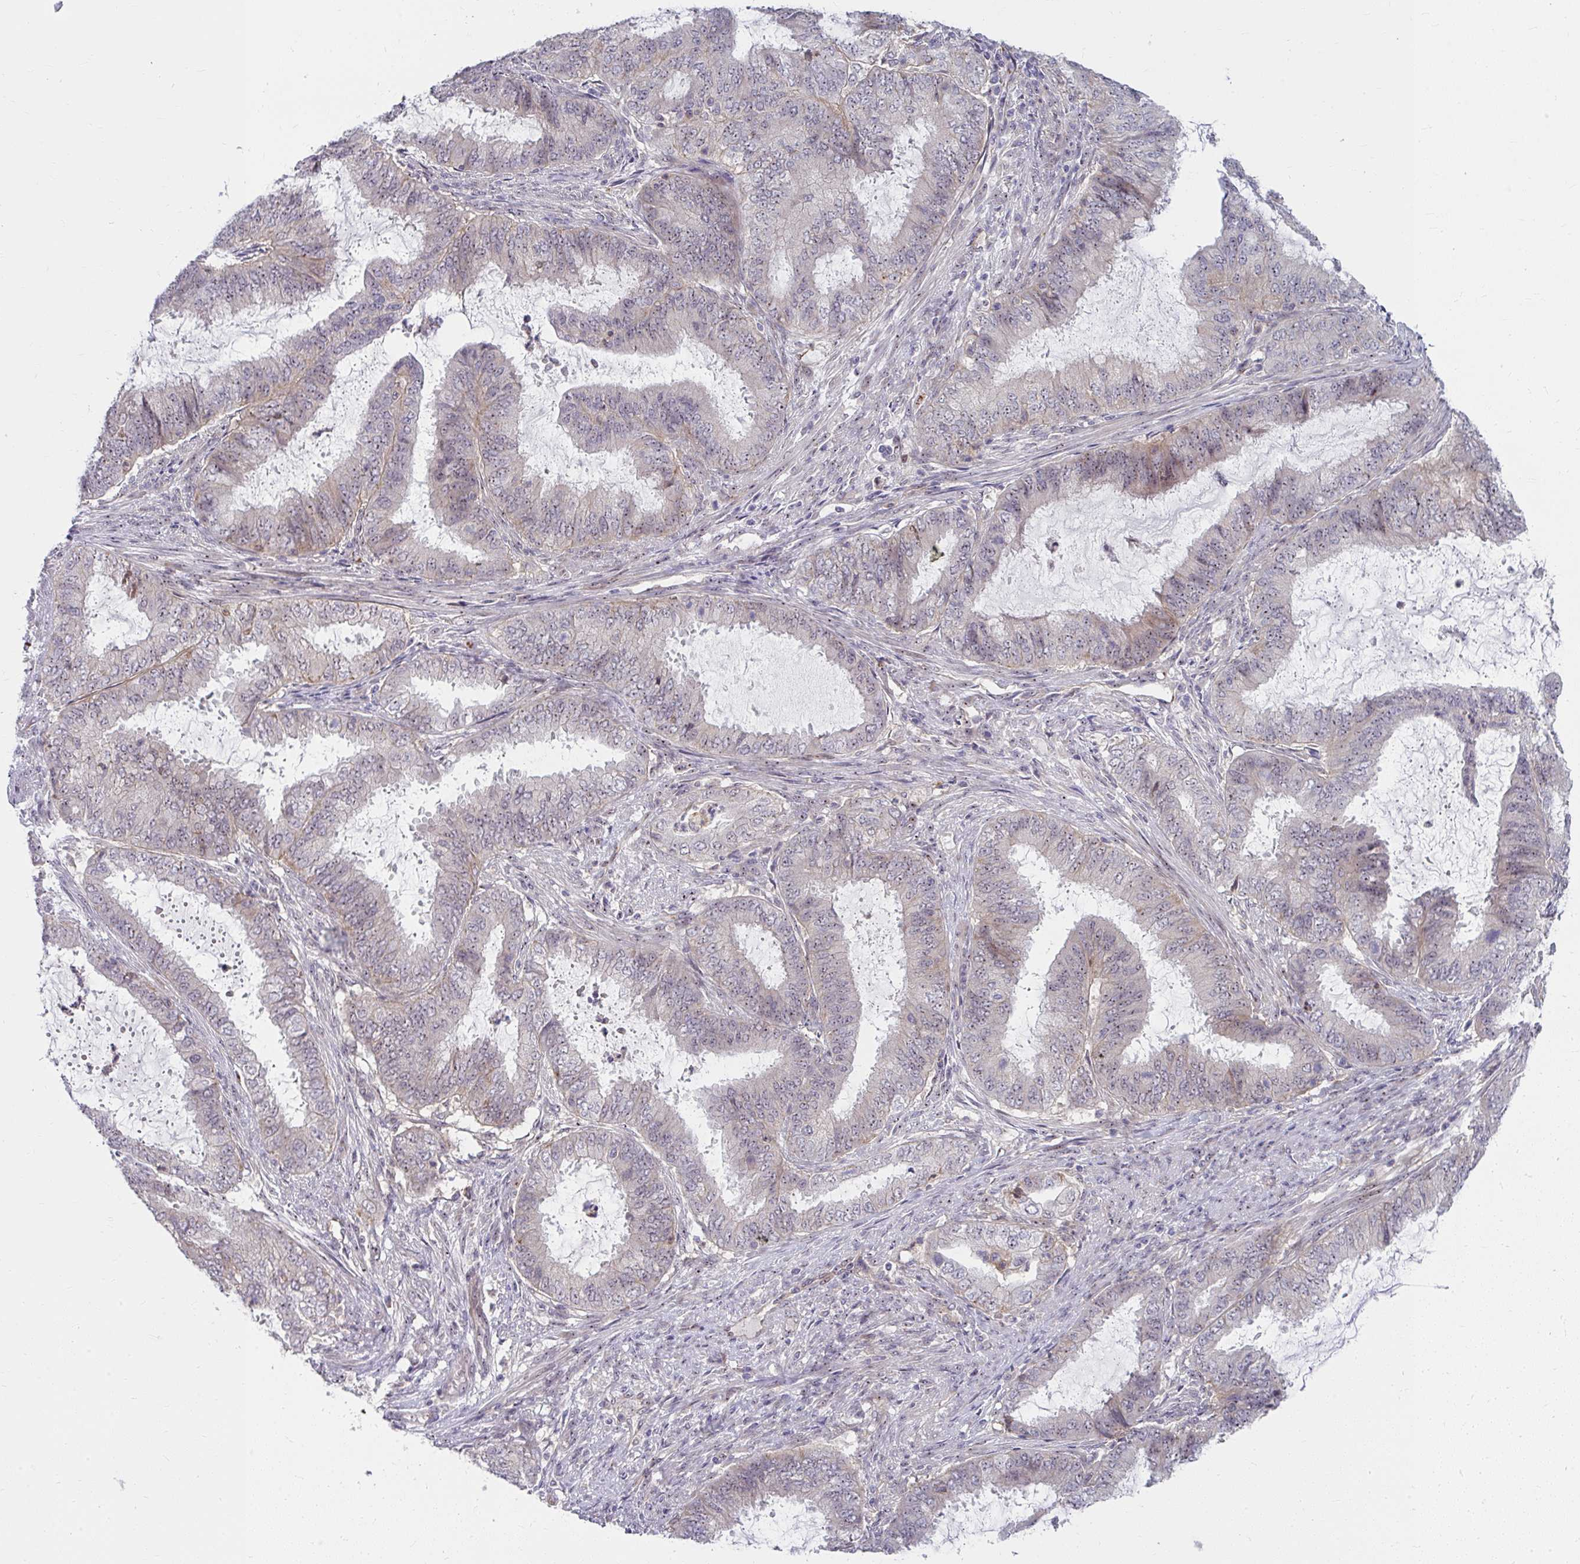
{"staining": {"intensity": "weak", "quantity": "<25%", "location": "cytoplasmic/membranous,nuclear"}, "tissue": "endometrial cancer", "cell_type": "Tumor cells", "image_type": "cancer", "snomed": [{"axis": "morphology", "description": "Adenocarcinoma, NOS"}, {"axis": "topography", "description": "Endometrium"}], "caption": "This is an IHC histopathology image of endometrial adenocarcinoma. There is no staining in tumor cells.", "gene": "MUS81", "patient": {"sex": "female", "age": 51}}